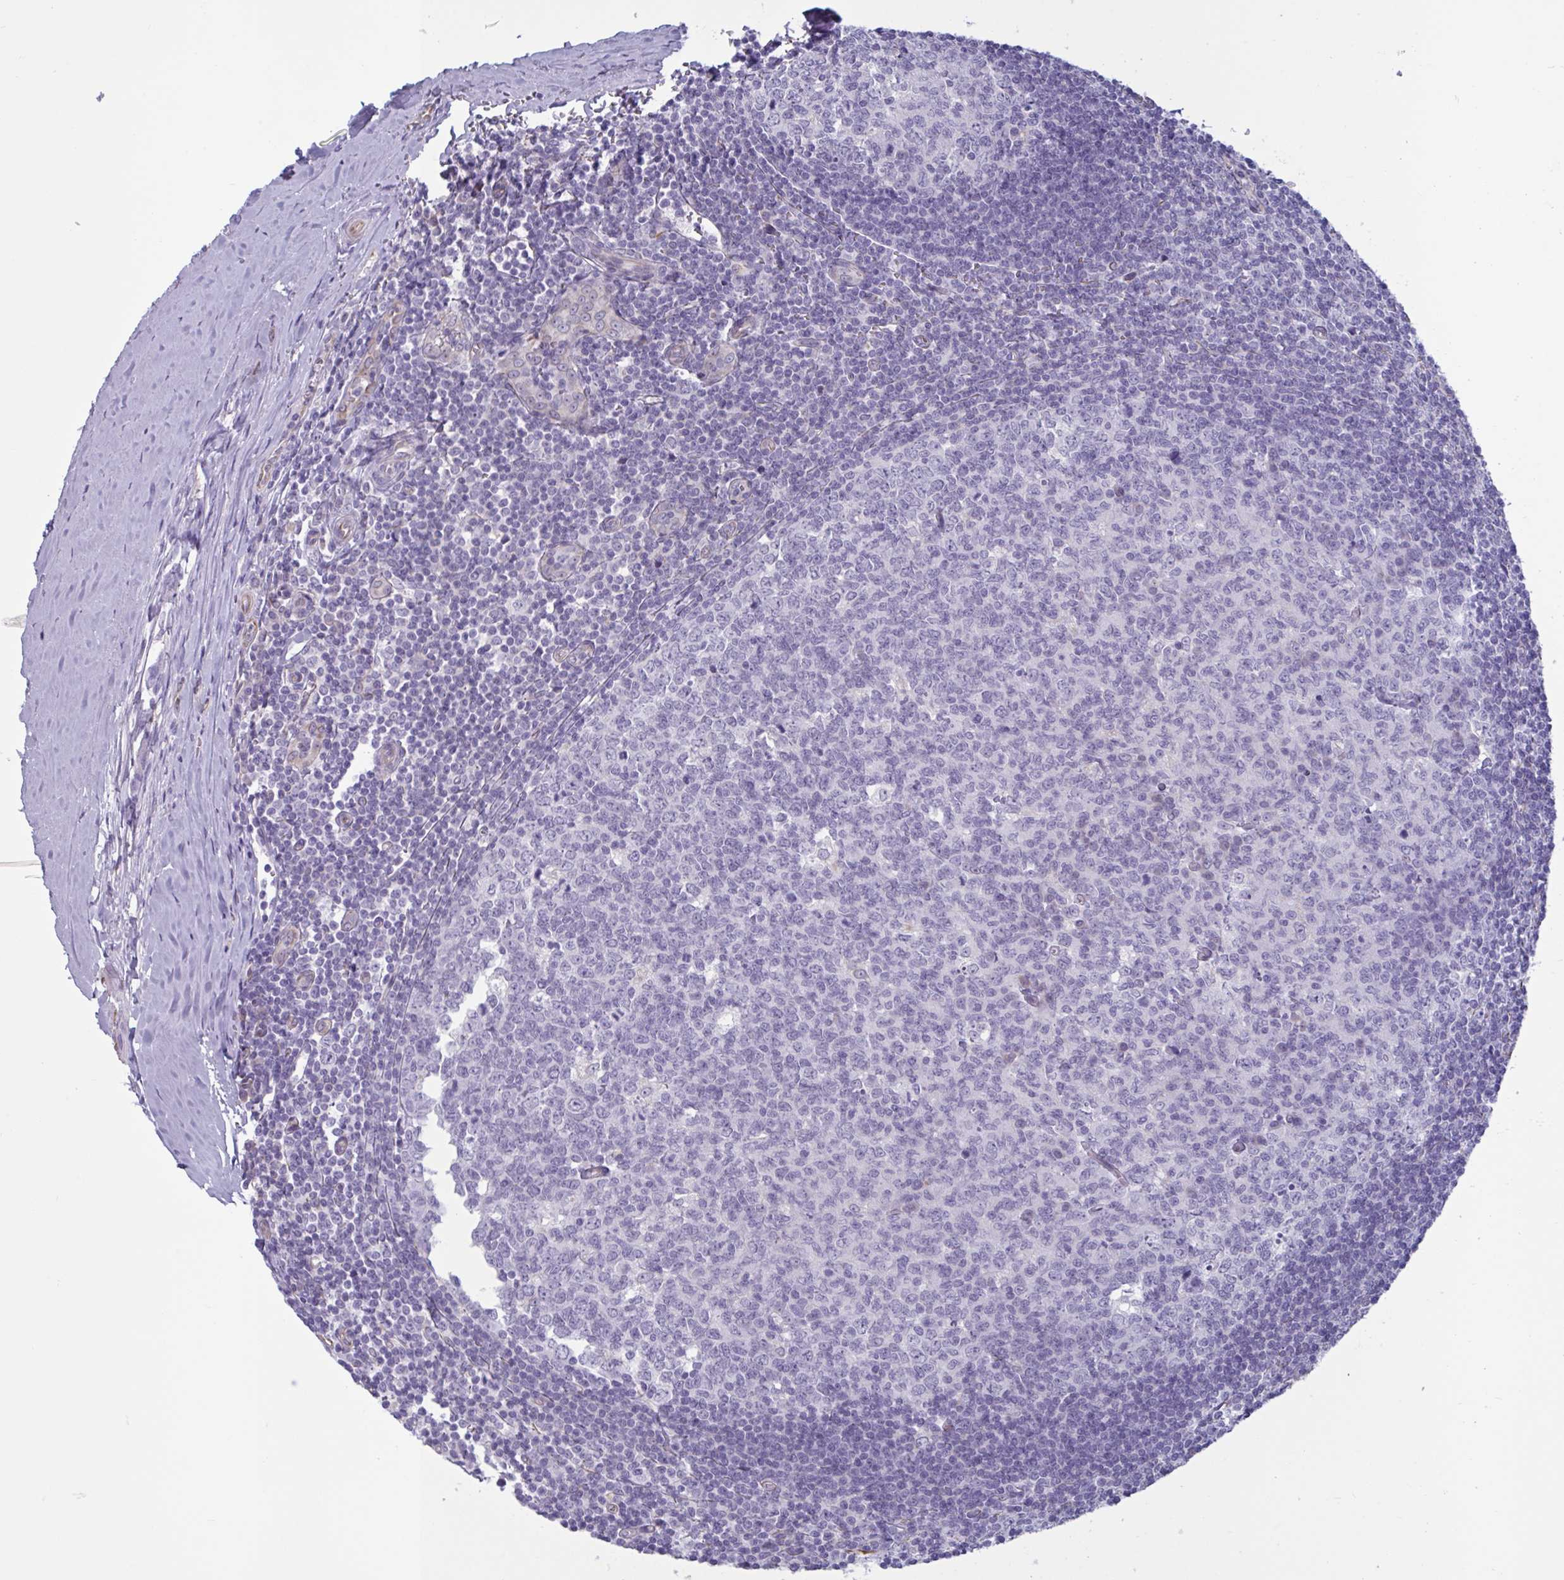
{"staining": {"intensity": "negative", "quantity": "none", "location": "none"}, "tissue": "tonsil", "cell_type": "Germinal center cells", "image_type": "normal", "snomed": [{"axis": "morphology", "description": "Normal tissue, NOS"}, {"axis": "topography", "description": "Tonsil"}], "caption": "This is an immunohistochemistry photomicrograph of benign human tonsil. There is no staining in germinal center cells.", "gene": "OR1L3", "patient": {"sex": "male", "age": 27}}